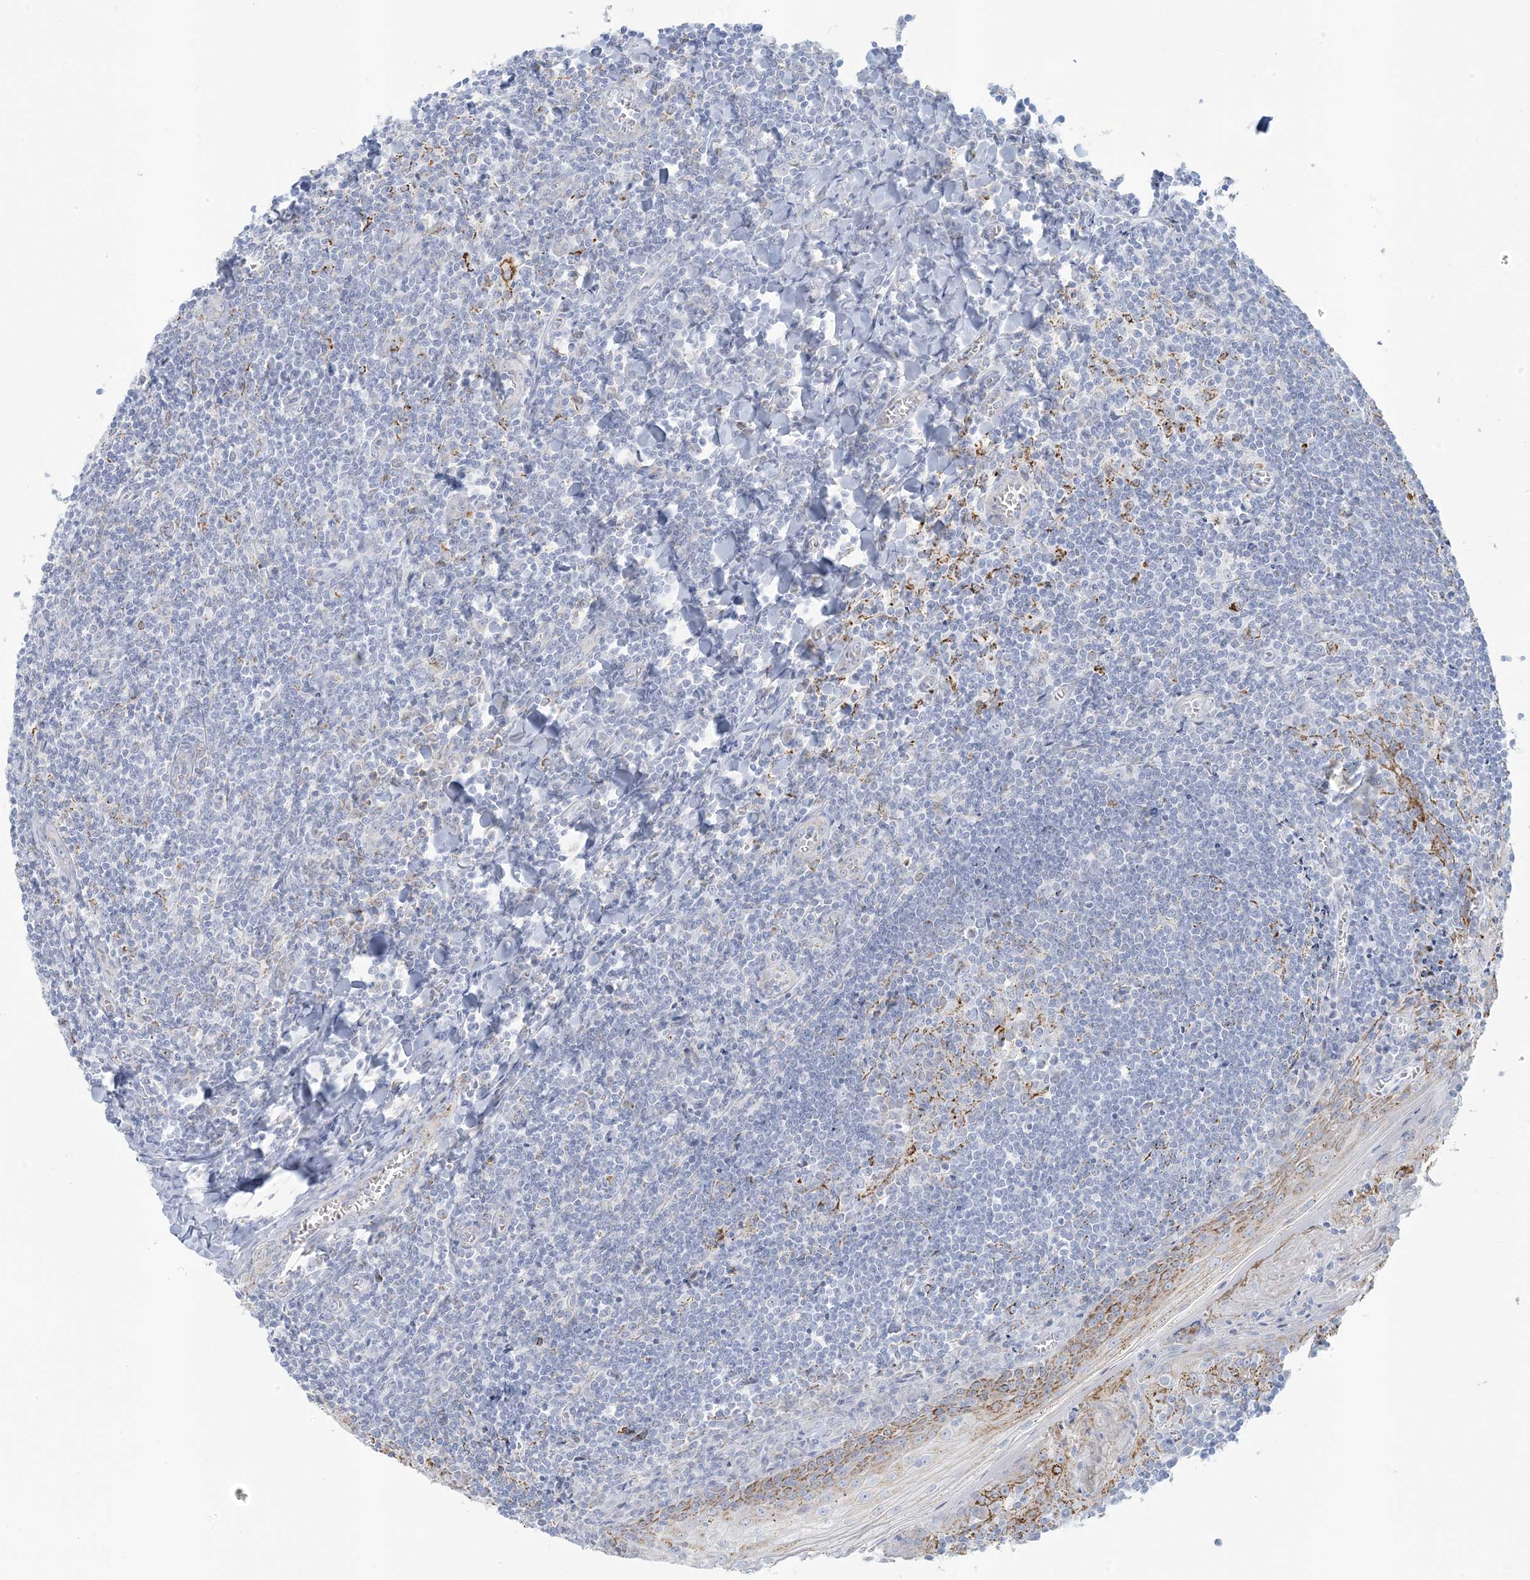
{"staining": {"intensity": "negative", "quantity": "none", "location": "none"}, "tissue": "tonsil", "cell_type": "Germinal center cells", "image_type": "normal", "snomed": [{"axis": "morphology", "description": "Normal tissue, NOS"}, {"axis": "topography", "description": "Tonsil"}], "caption": "Human tonsil stained for a protein using immunohistochemistry shows no expression in germinal center cells.", "gene": "ZDHHC4", "patient": {"sex": "male", "age": 27}}